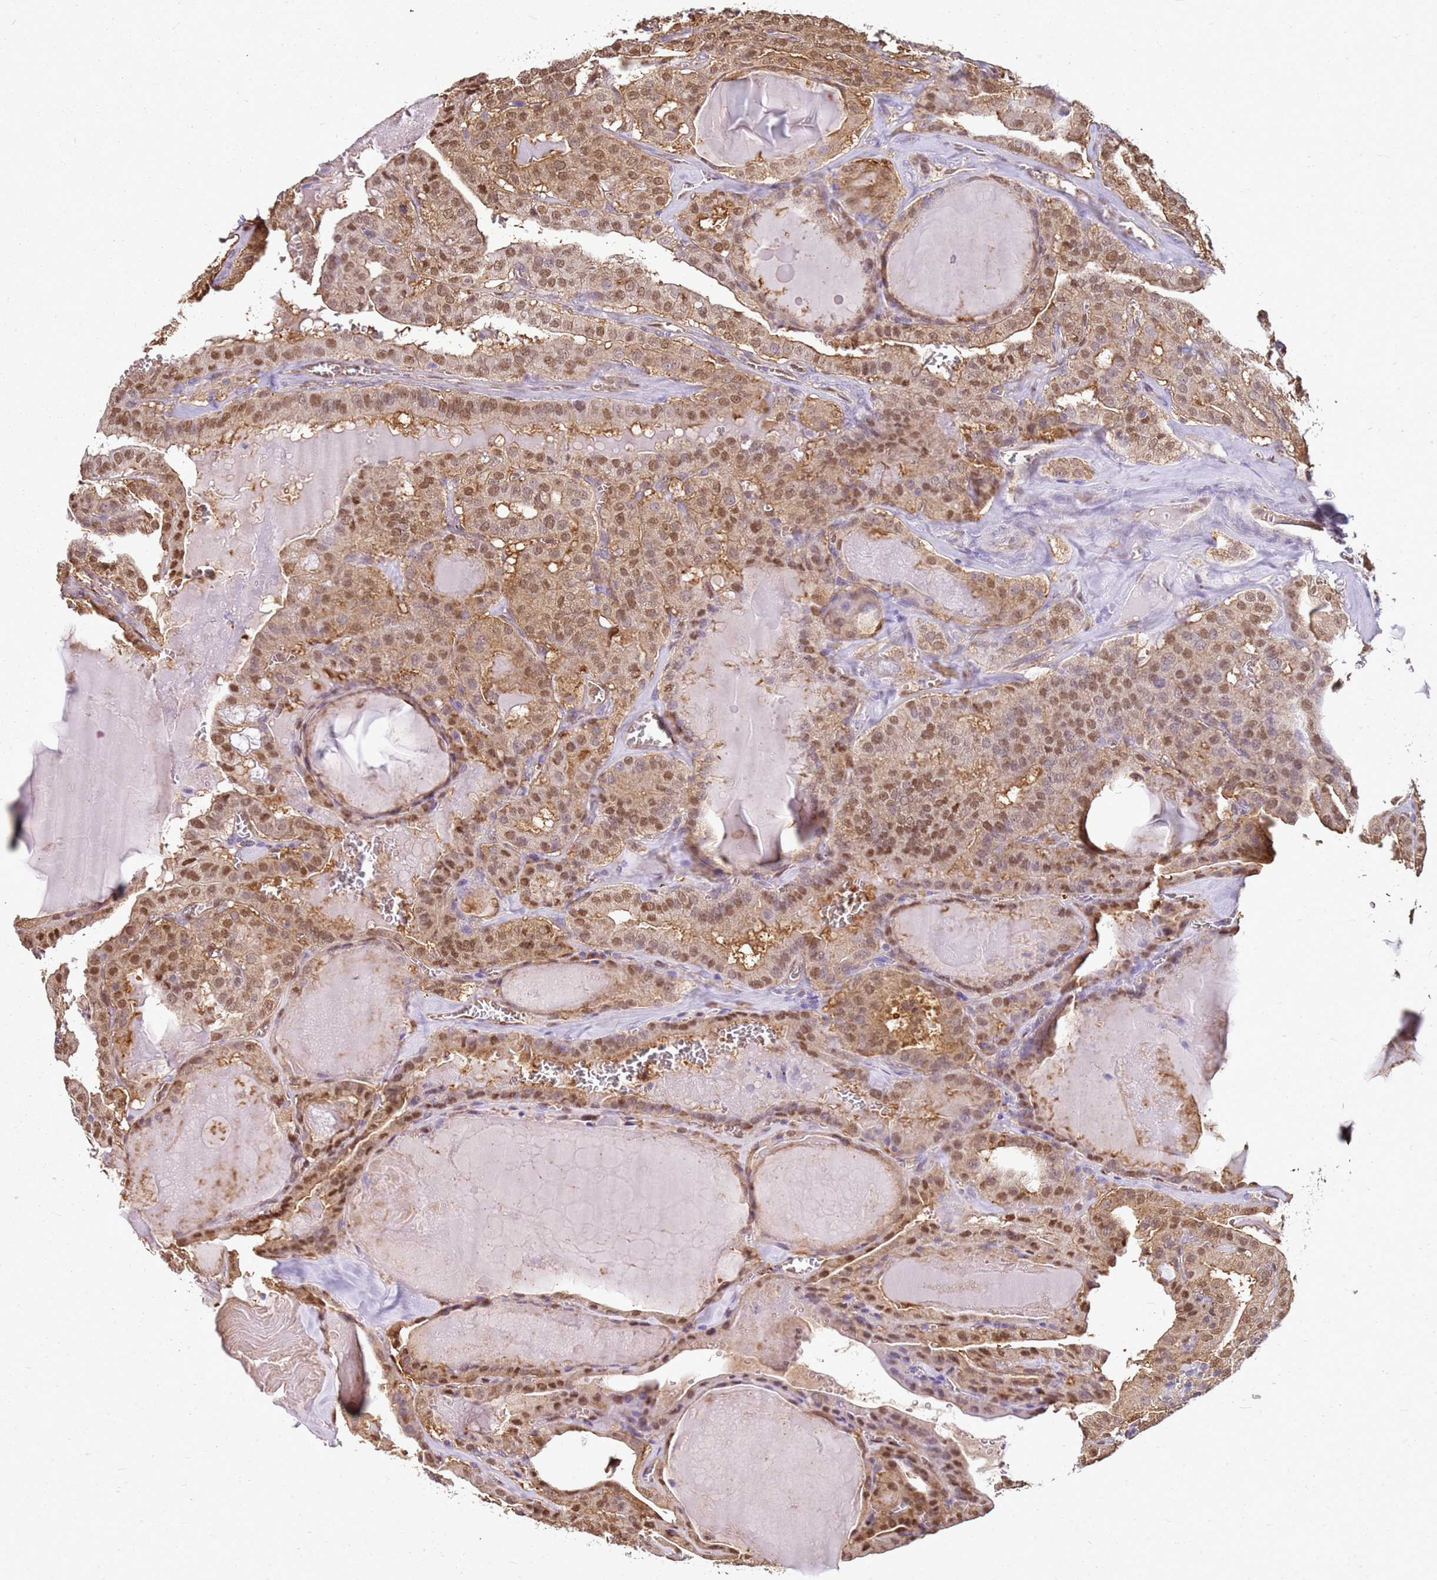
{"staining": {"intensity": "moderate", "quantity": ">75%", "location": "cytoplasmic/membranous,nuclear"}, "tissue": "thyroid cancer", "cell_type": "Tumor cells", "image_type": "cancer", "snomed": [{"axis": "morphology", "description": "Papillary adenocarcinoma, NOS"}, {"axis": "topography", "description": "Thyroid gland"}], "caption": "Thyroid cancer (papillary adenocarcinoma) was stained to show a protein in brown. There is medium levels of moderate cytoplasmic/membranous and nuclear expression in approximately >75% of tumor cells. The staining was performed using DAB to visualize the protein expression in brown, while the nuclei were stained in blue with hematoxylin (Magnification: 20x).", "gene": "YWHAE", "patient": {"sex": "male", "age": 52}}